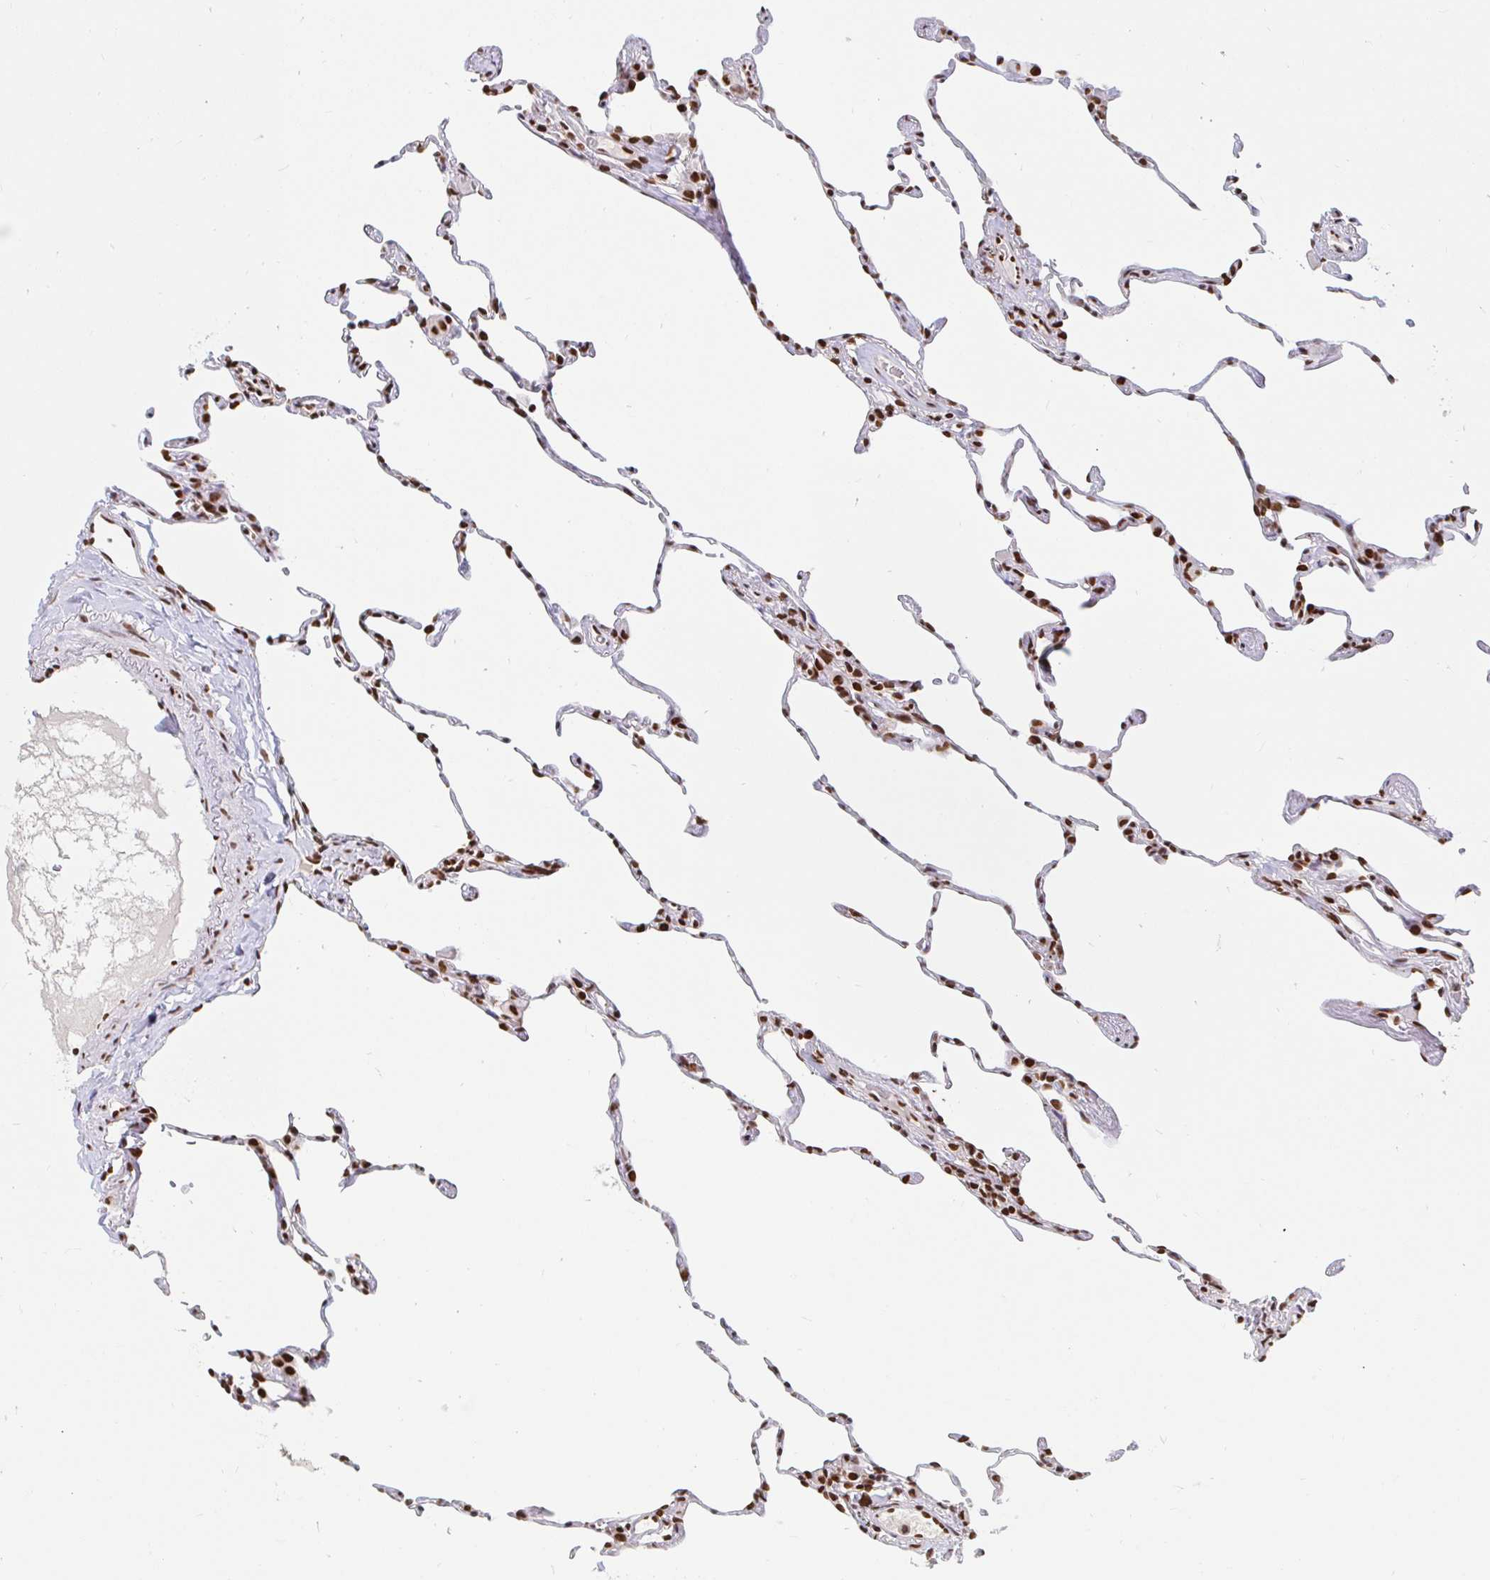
{"staining": {"intensity": "strong", "quantity": ">75%", "location": "nuclear"}, "tissue": "lung", "cell_type": "Alveolar cells", "image_type": "normal", "snomed": [{"axis": "morphology", "description": "Normal tissue, NOS"}, {"axis": "topography", "description": "Lung"}], "caption": "This is a histology image of IHC staining of benign lung, which shows strong expression in the nuclear of alveolar cells.", "gene": "RBMXL1", "patient": {"sex": "female", "age": 57}}